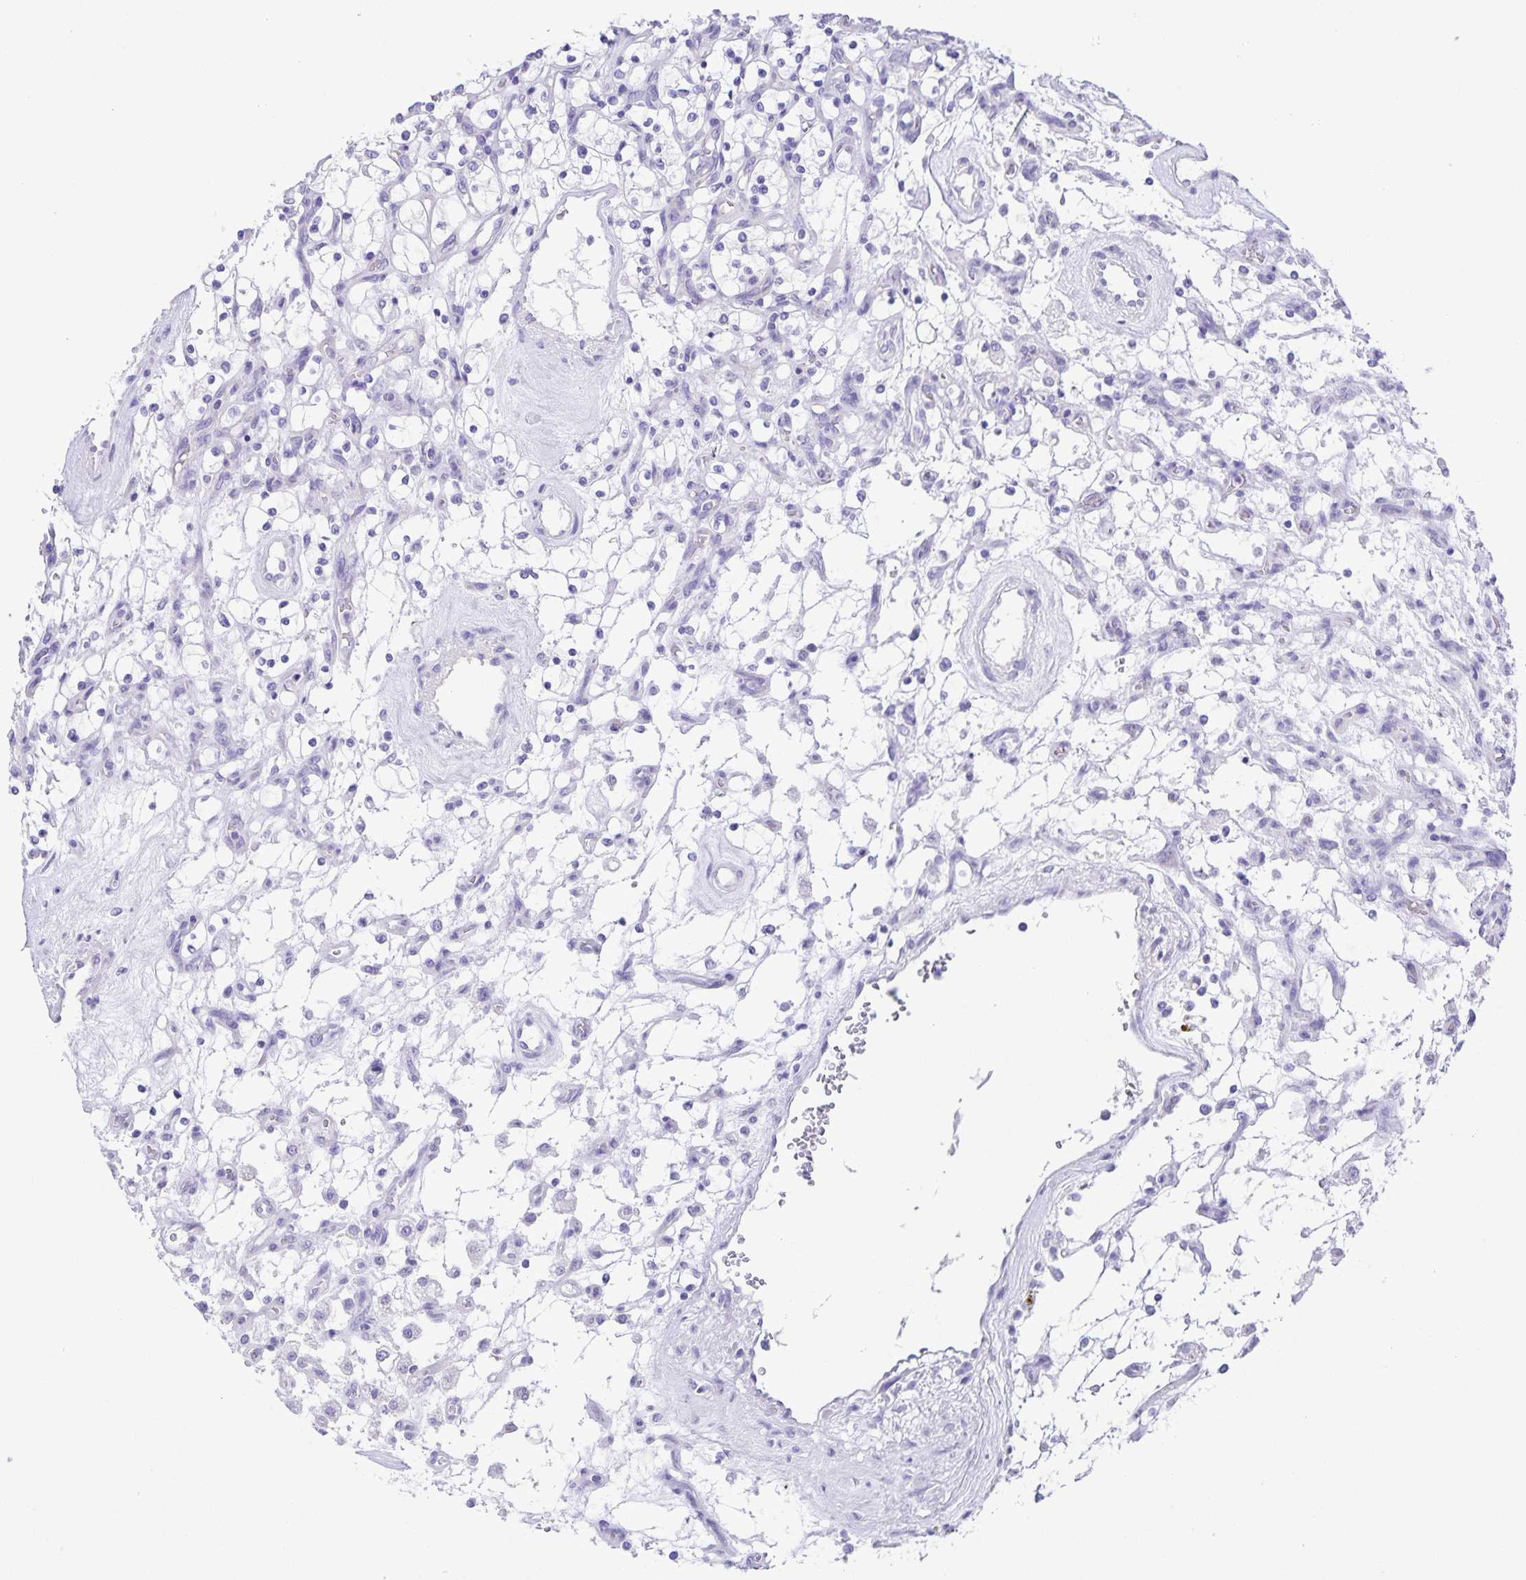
{"staining": {"intensity": "negative", "quantity": "none", "location": "none"}, "tissue": "renal cancer", "cell_type": "Tumor cells", "image_type": "cancer", "snomed": [{"axis": "morphology", "description": "Adenocarcinoma, NOS"}, {"axis": "topography", "description": "Kidney"}], "caption": "This image is of renal adenocarcinoma stained with immunohistochemistry to label a protein in brown with the nuclei are counter-stained blue. There is no positivity in tumor cells.", "gene": "CAPSL", "patient": {"sex": "female", "age": 69}}